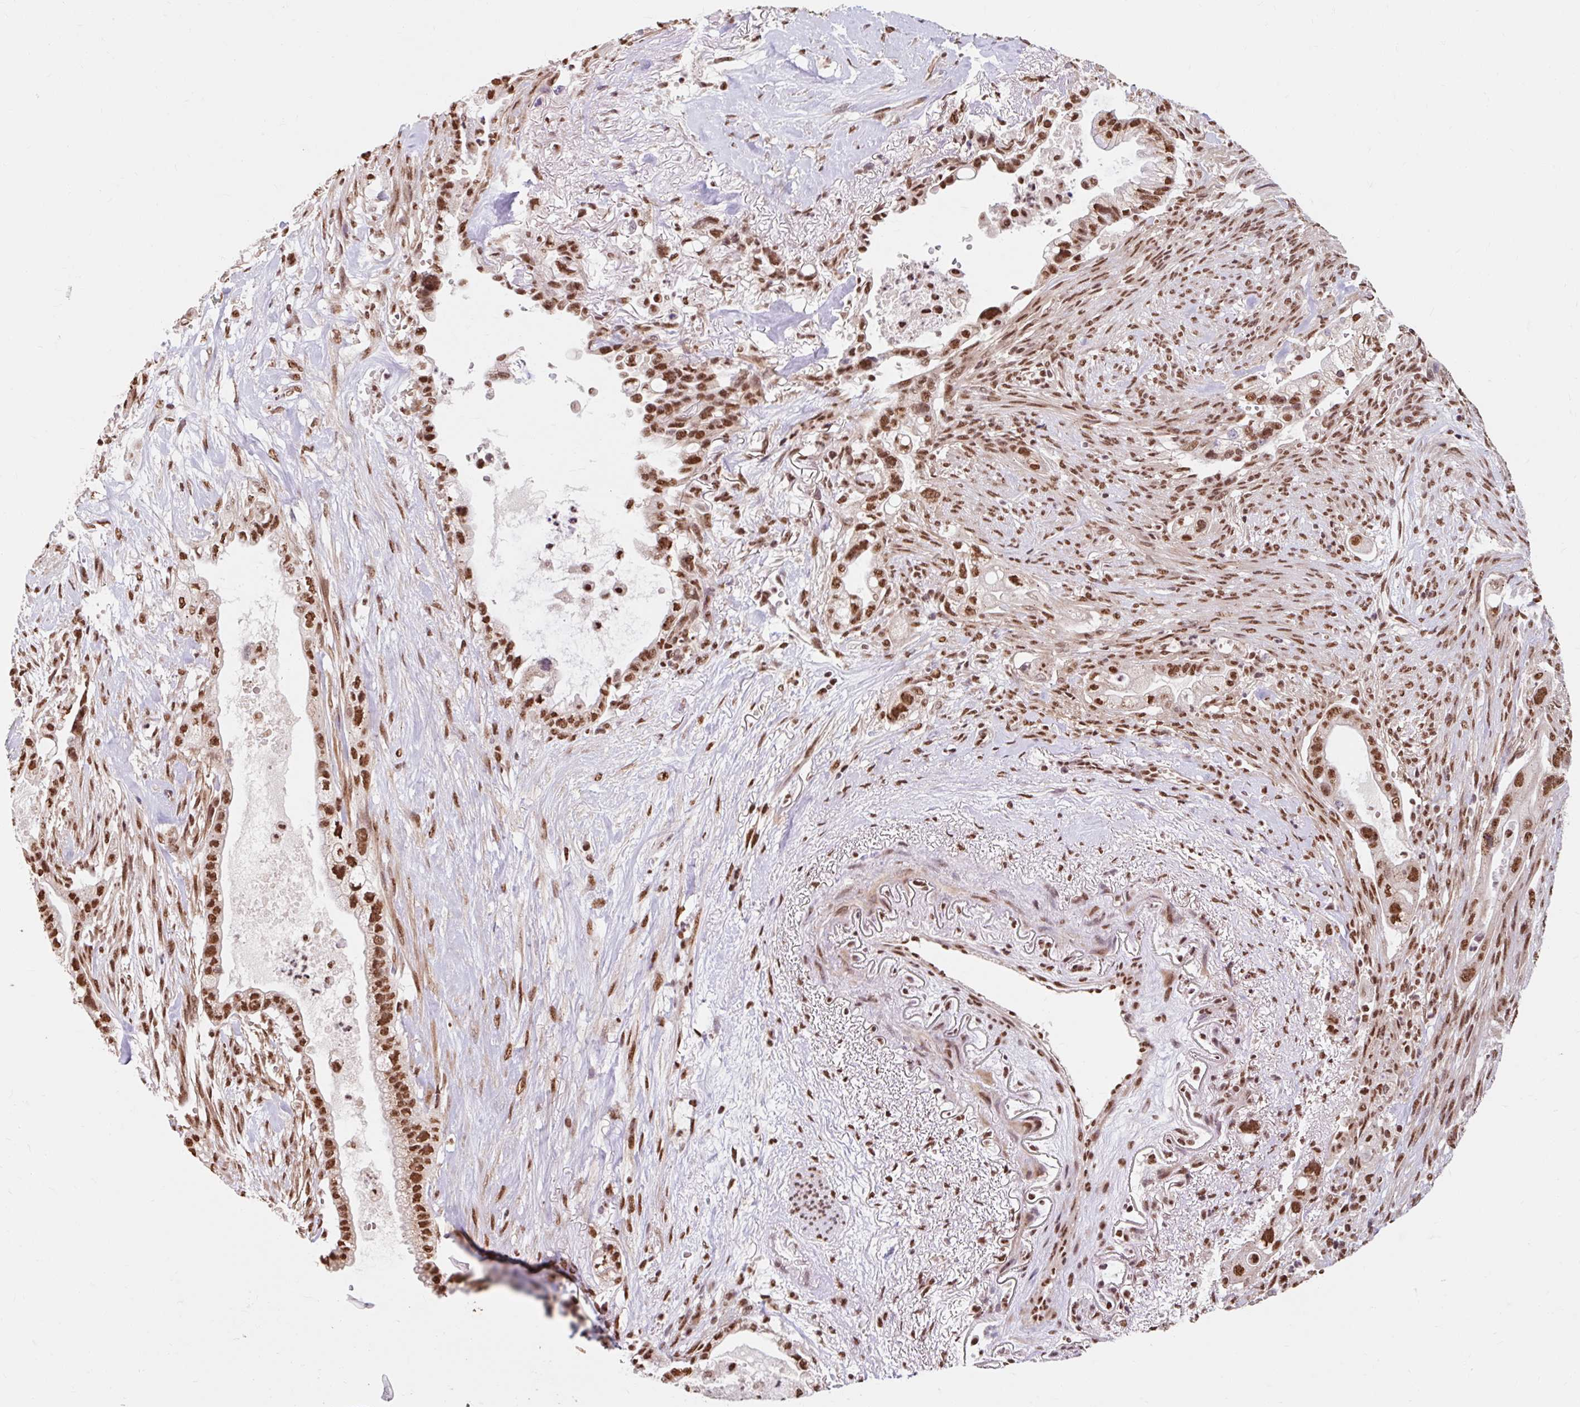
{"staining": {"intensity": "strong", "quantity": ">75%", "location": "nuclear"}, "tissue": "pancreatic cancer", "cell_type": "Tumor cells", "image_type": "cancer", "snomed": [{"axis": "morphology", "description": "Adenocarcinoma, NOS"}, {"axis": "topography", "description": "Pancreas"}], "caption": "DAB immunohistochemical staining of pancreatic cancer (adenocarcinoma) exhibits strong nuclear protein expression in about >75% of tumor cells.", "gene": "BICRA", "patient": {"sex": "male", "age": 44}}